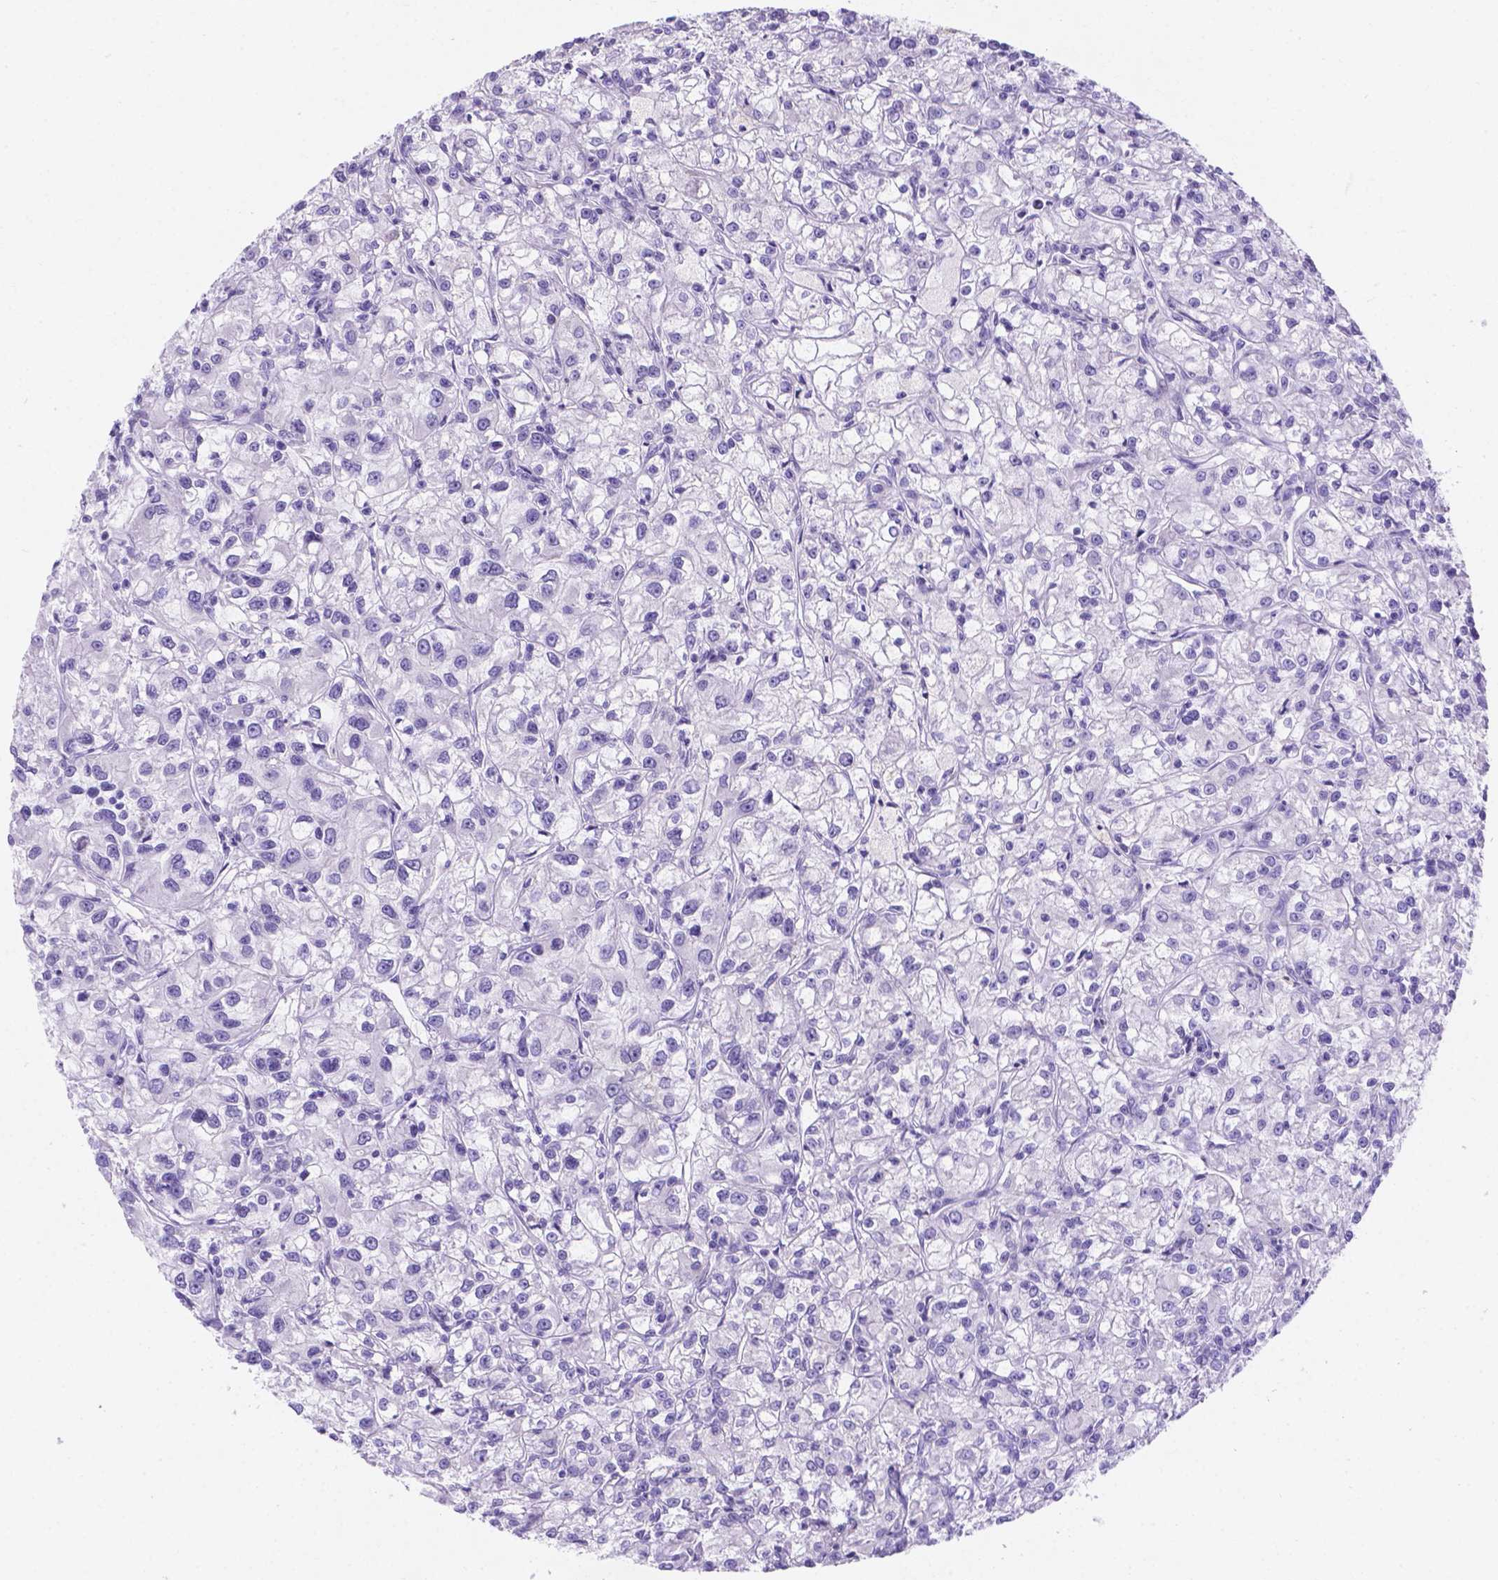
{"staining": {"intensity": "negative", "quantity": "none", "location": "none"}, "tissue": "renal cancer", "cell_type": "Tumor cells", "image_type": "cancer", "snomed": [{"axis": "morphology", "description": "Adenocarcinoma, NOS"}, {"axis": "topography", "description": "Kidney"}], "caption": "Tumor cells show no significant protein staining in renal cancer. (IHC, brightfield microscopy, high magnification).", "gene": "DMWD", "patient": {"sex": "female", "age": 59}}